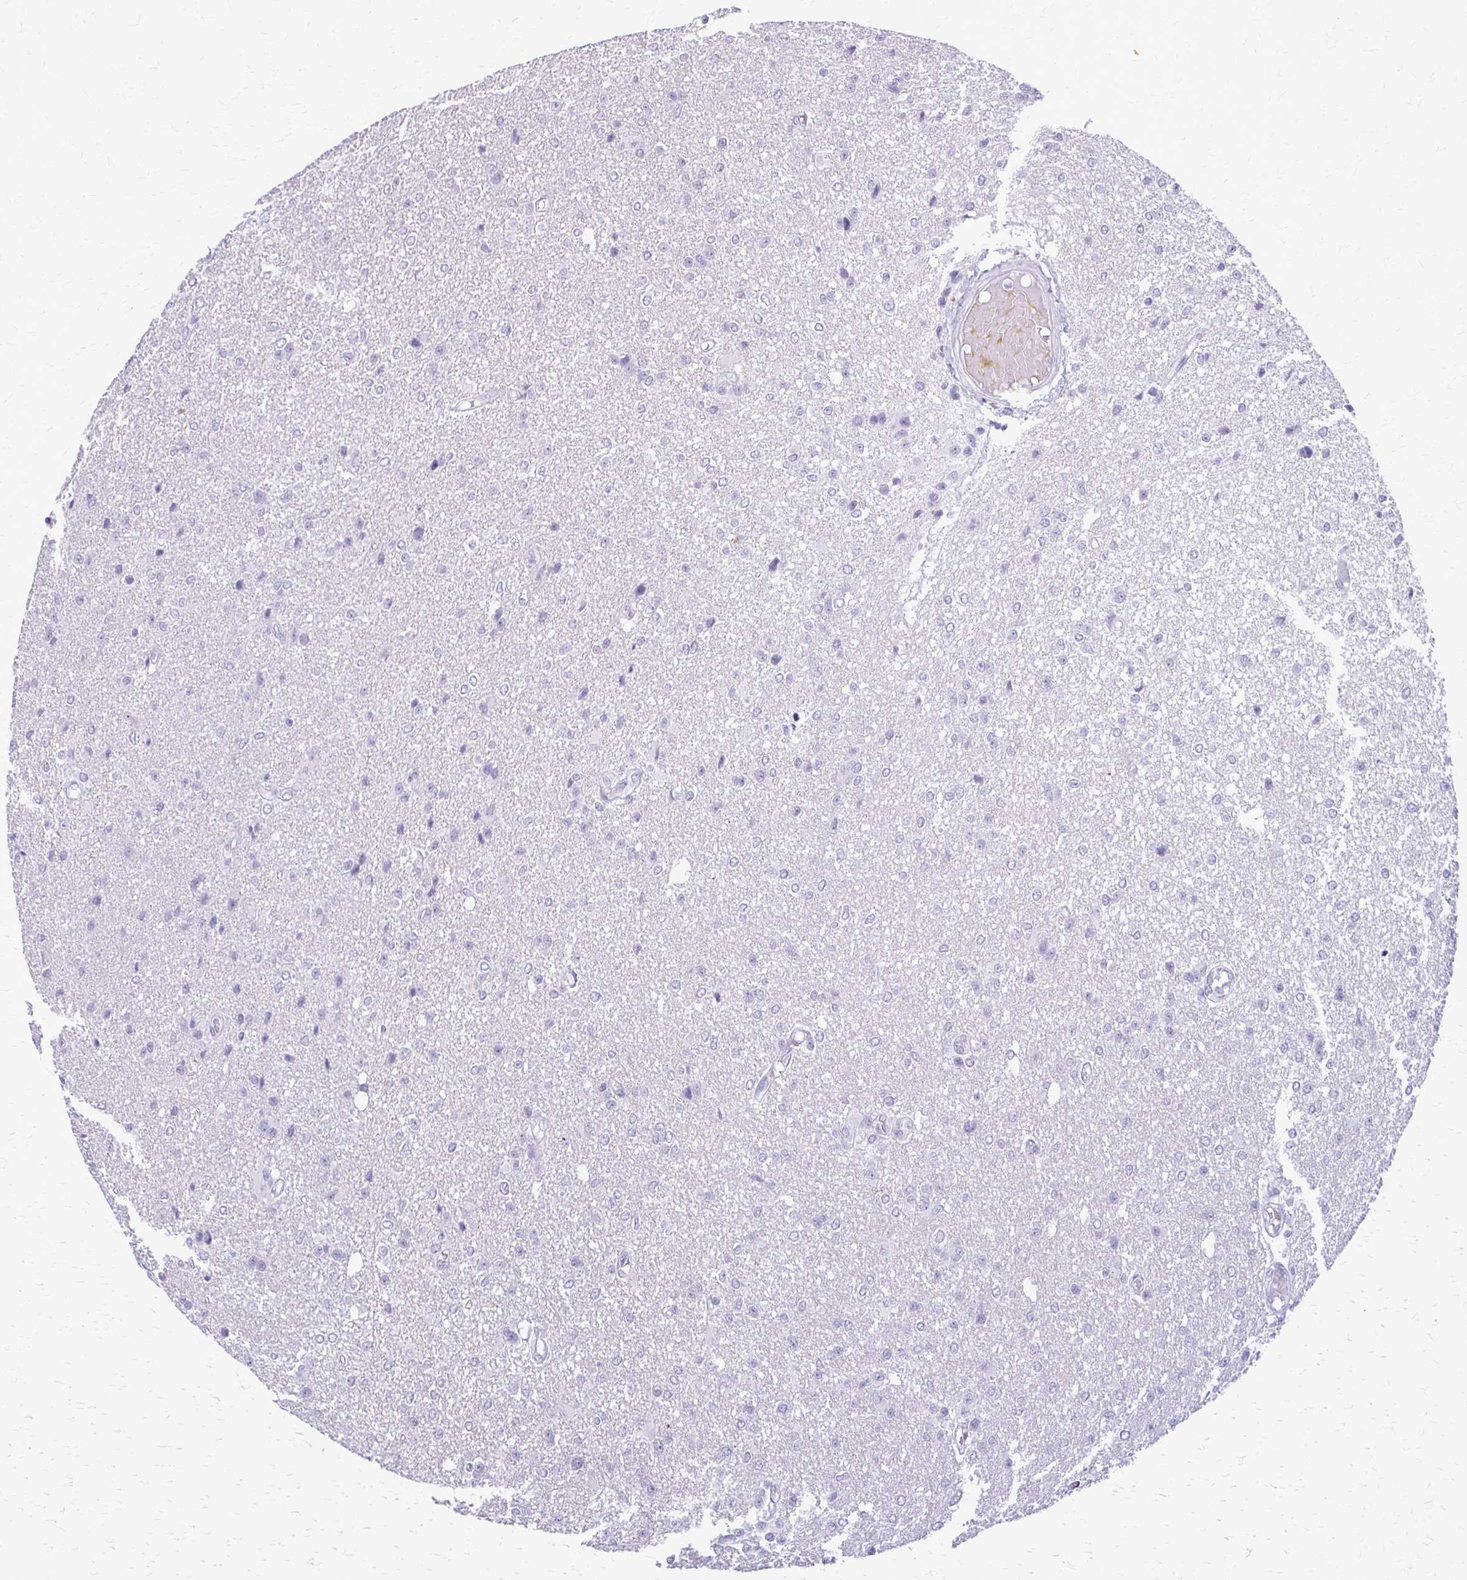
{"staining": {"intensity": "negative", "quantity": "none", "location": "none"}, "tissue": "glioma", "cell_type": "Tumor cells", "image_type": "cancer", "snomed": [{"axis": "morphology", "description": "Glioma, malignant, Low grade"}, {"axis": "topography", "description": "Brain"}], "caption": "Glioma was stained to show a protein in brown. There is no significant positivity in tumor cells. (Immunohistochemistry, brightfield microscopy, high magnification).", "gene": "KRT5", "patient": {"sex": "male", "age": 26}}